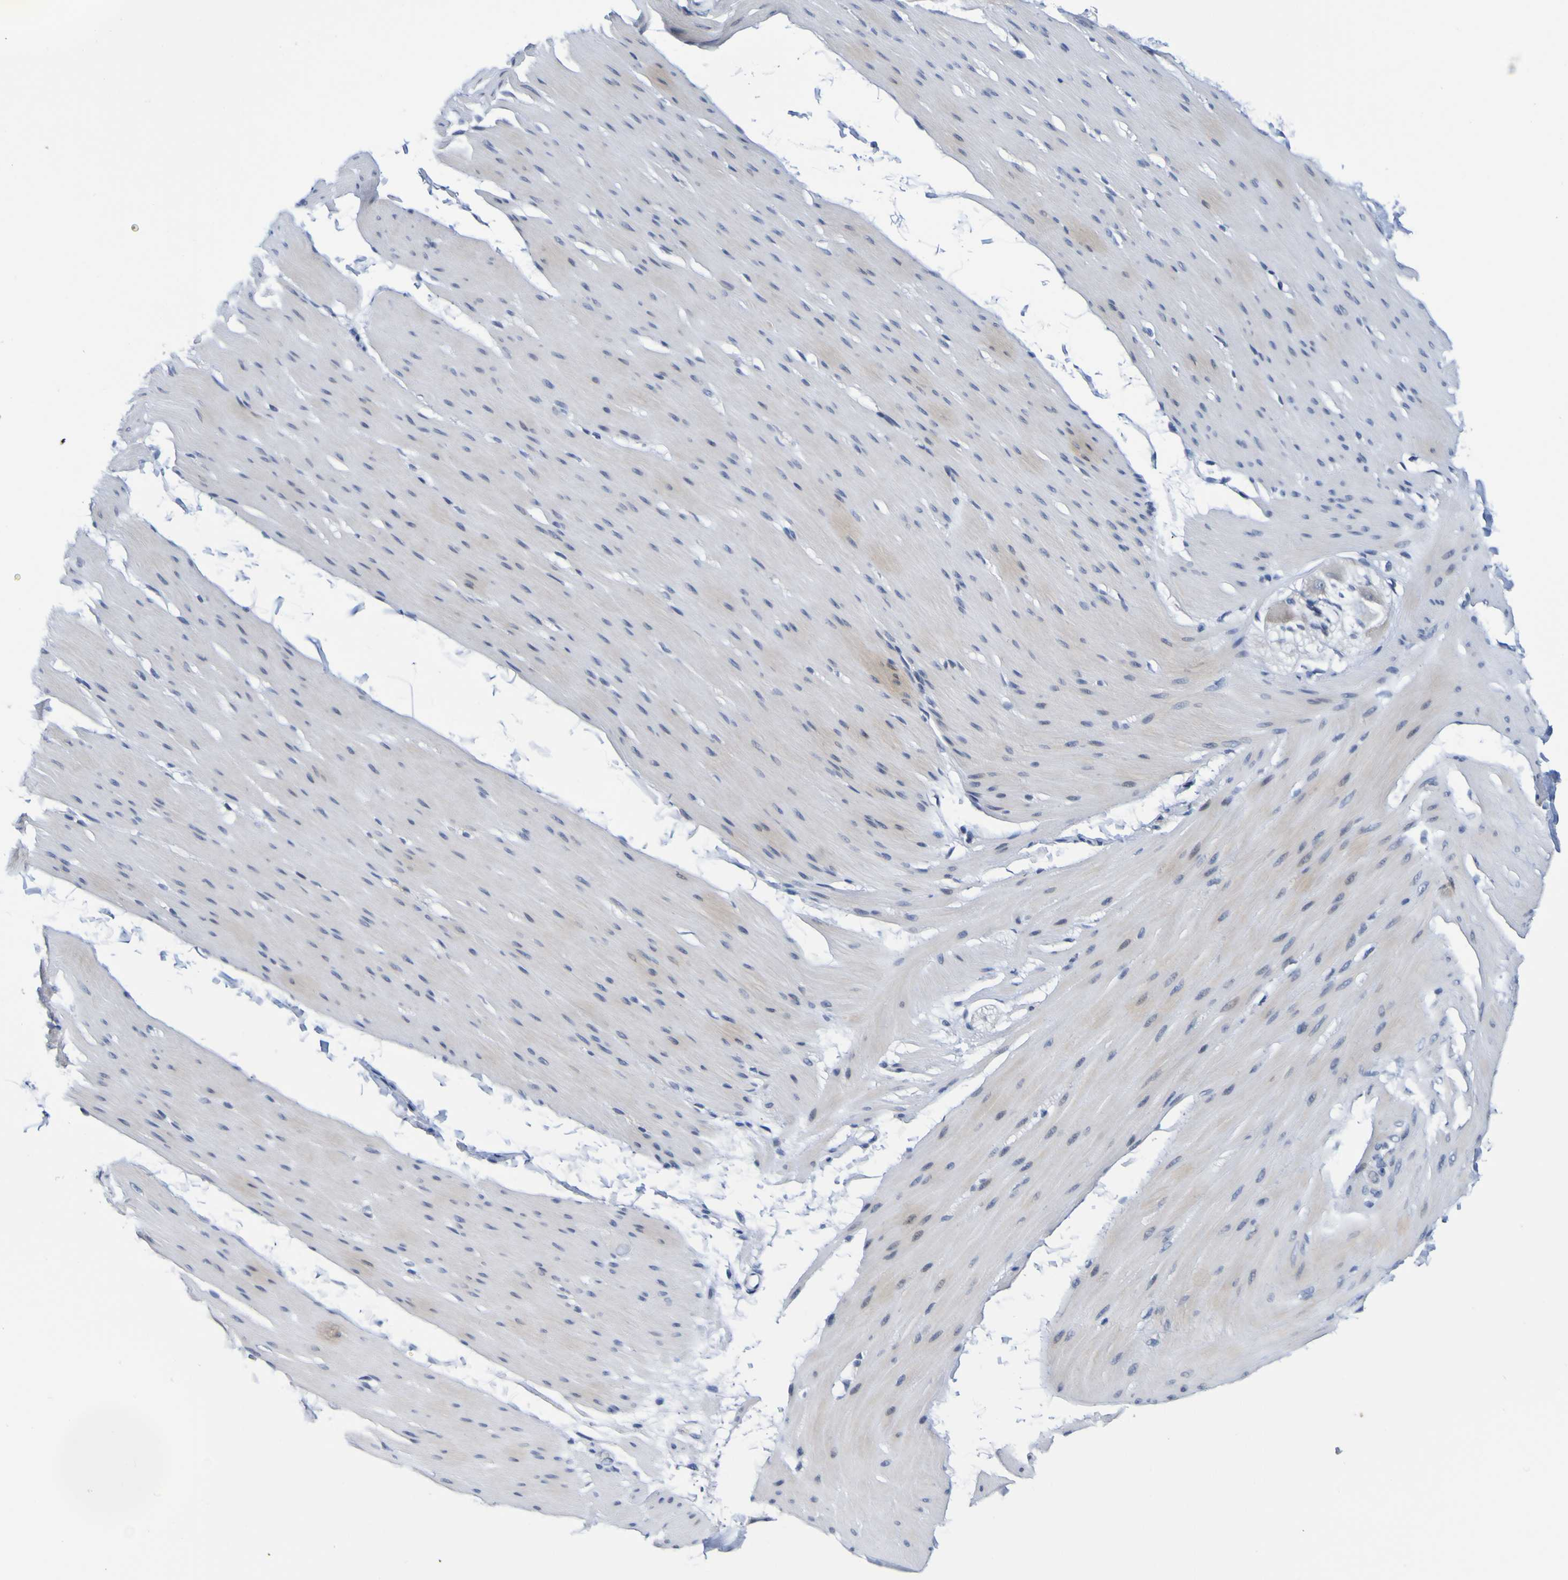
{"staining": {"intensity": "negative", "quantity": "none", "location": "none"}, "tissue": "smooth muscle", "cell_type": "Smooth muscle cells", "image_type": "normal", "snomed": [{"axis": "morphology", "description": "Normal tissue, NOS"}, {"axis": "topography", "description": "Smooth muscle"}, {"axis": "topography", "description": "Colon"}], "caption": "Immunohistochemistry image of normal smooth muscle: smooth muscle stained with DAB demonstrates no significant protein staining in smooth muscle cells.", "gene": "VMA21", "patient": {"sex": "male", "age": 67}}